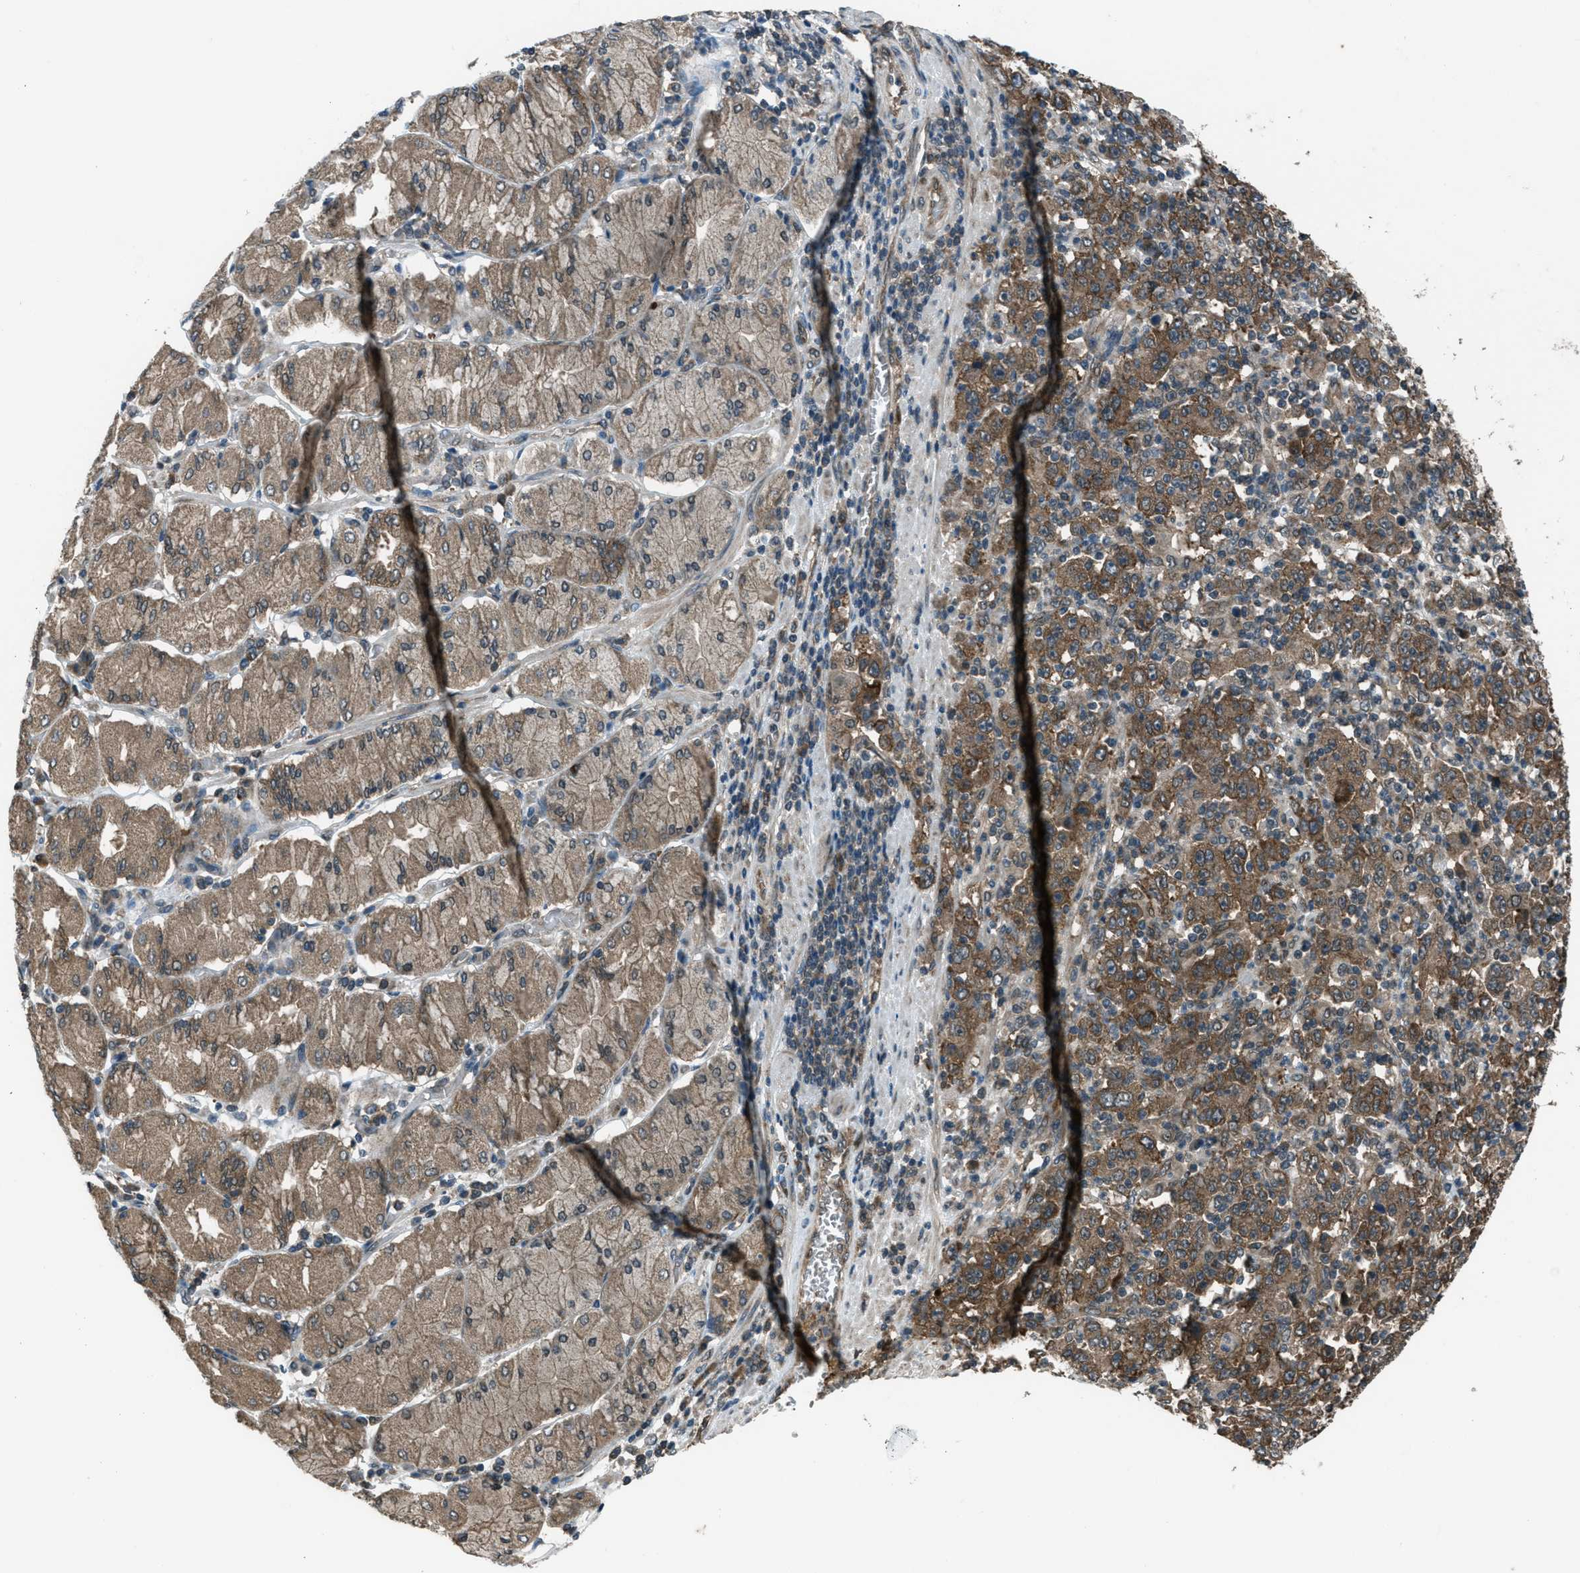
{"staining": {"intensity": "moderate", "quantity": ">75%", "location": "cytoplasmic/membranous"}, "tissue": "stomach cancer", "cell_type": "Tumor cells", "image_type": "cancer", "snomed": [{"axis": "morphology", "description": "Normal tissue, NOS"}, {"axis": "morphology", "description": "Adenocarcinoma, NOS"}, {"axis": "topography", "description": "Stomach, upper"}, {"axis": "topography", "description": "Stomach"}], "caption": "Stomach cancer (adenocarcinoma) stained with a brown dye exhibits moderate cytoplasmic/membranous positive expression in approximately >75% of tumor cells.", "gene": "ASAP2", "patient": {"sex": "male", "age": 59}}